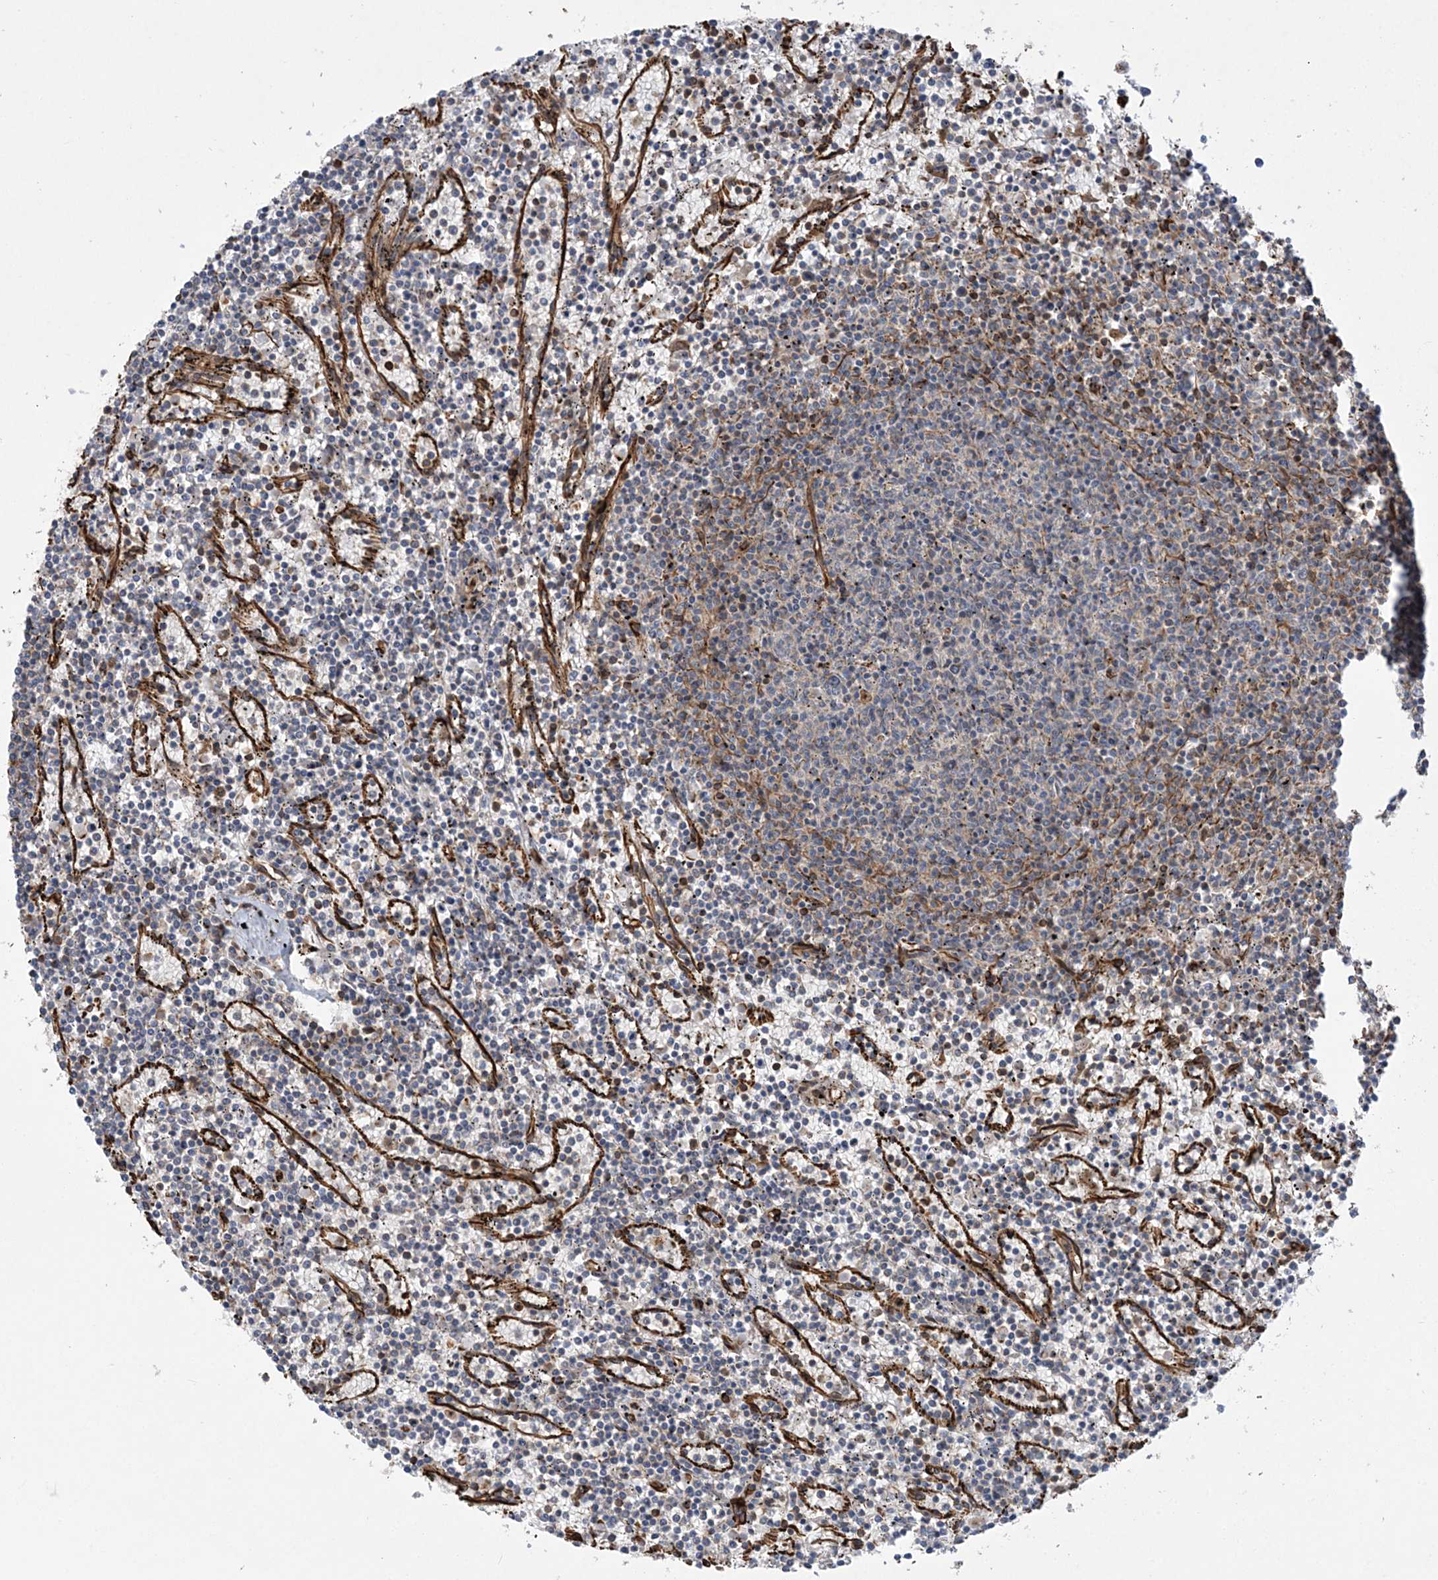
{"staining": {"intensity": "negative", "quantity": "none", "location": "none"}, "tissue": "lymphoma", "cell_type": "Tumor cells", "image_type": "cancer", "snomed": [{"axis": "morphology", "description": "Malignant lymphoma, non-Hodgkin's type, Low grade"}, {"axis": "topography", "description": "Spleen"}], "caption": "The immunohistochemistry photomicrograph has no significant expression in tumor cells of lymphoma tissue.", "gene": "FAM114A2", "patient": {"sex": "female", "age": 50}}